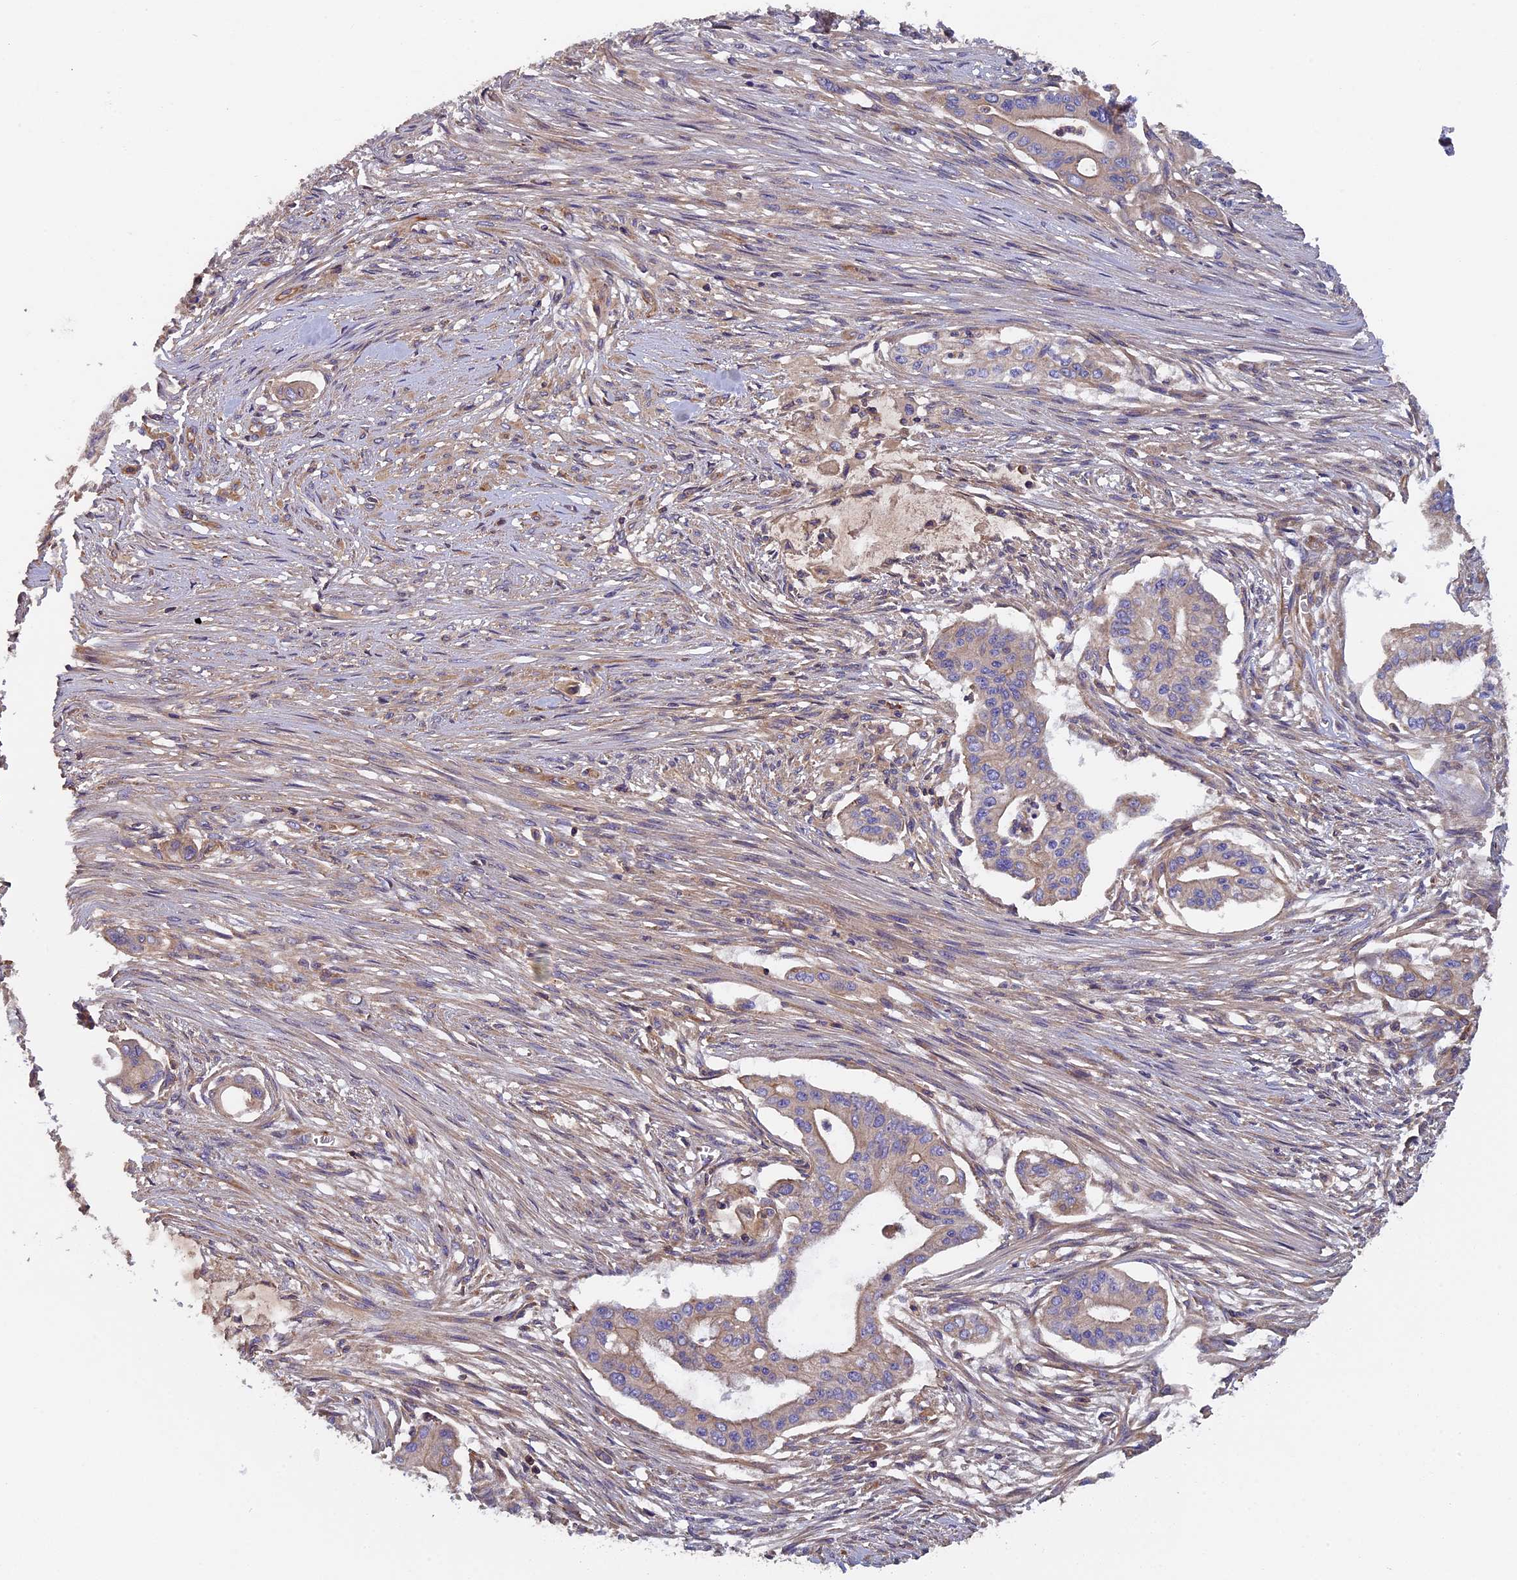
{"staining": {"intensity": "weak", "quantity": "<25%", "location": "cytoplasmic/membranous"}, "tissue": "pancreatic cancer", "cell_type": "Tumor cells", "image_type": "cancer", "snomed": [{"axis": "morphology", "description": "Adenocarcinoma, NOS"}, {"axis": "topography", "description": "Pancreas"}], "caption": "This histopathology image is of pancreatic cancer (adenocarcinoma) stained with immunohistochemistry to label a protein in brown with the nuclei are counter-stained blue. There is no positivity in tumor cells. (DAB (3,3'-diaminobenzidine) IHC with hematoxylin counter stain).", "gene": "CCDC153", "patient": {"sex": "male", "age": 46}}